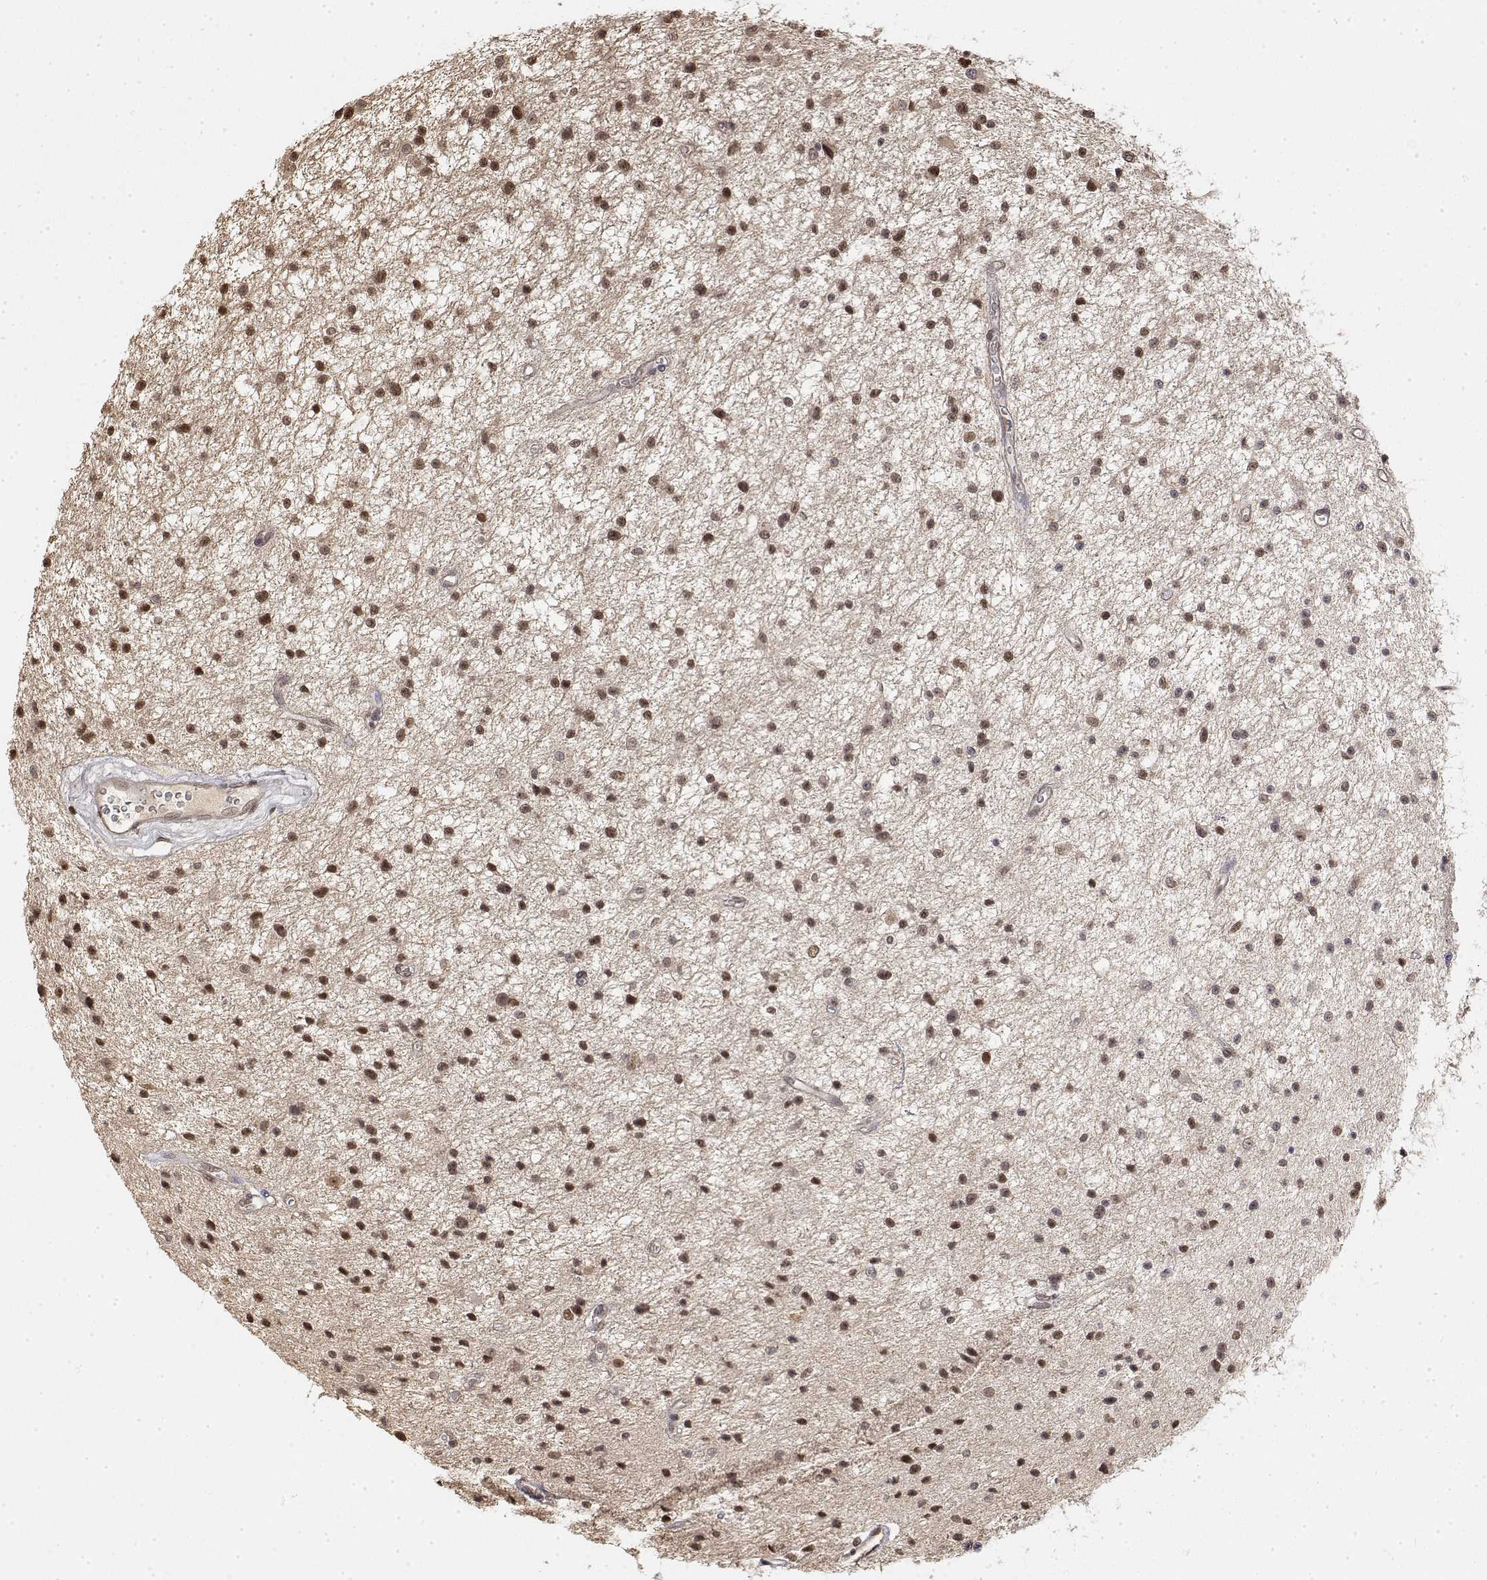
{"staining": {"intensity": "moderate", "quantity": ">75%", "location": "nuclear"}, "tissue": "glioma", "cell_type": "Tumor cells", "image_type": "cancer", "snomed": [{"axis": "morphology", "description": "Glioma, malignant, Low grade"}, {"axis": "topography", "description": "Brain"}], "caption": "Low-grade glioma (malignant) tissue shows moderate nuclear staining in about >75% of tumor cells, visualized by immunohistochemistry. Nuclei are stained in blue.", "gene": "TPI1", "patient": {"sex": "male", "age": 43}}